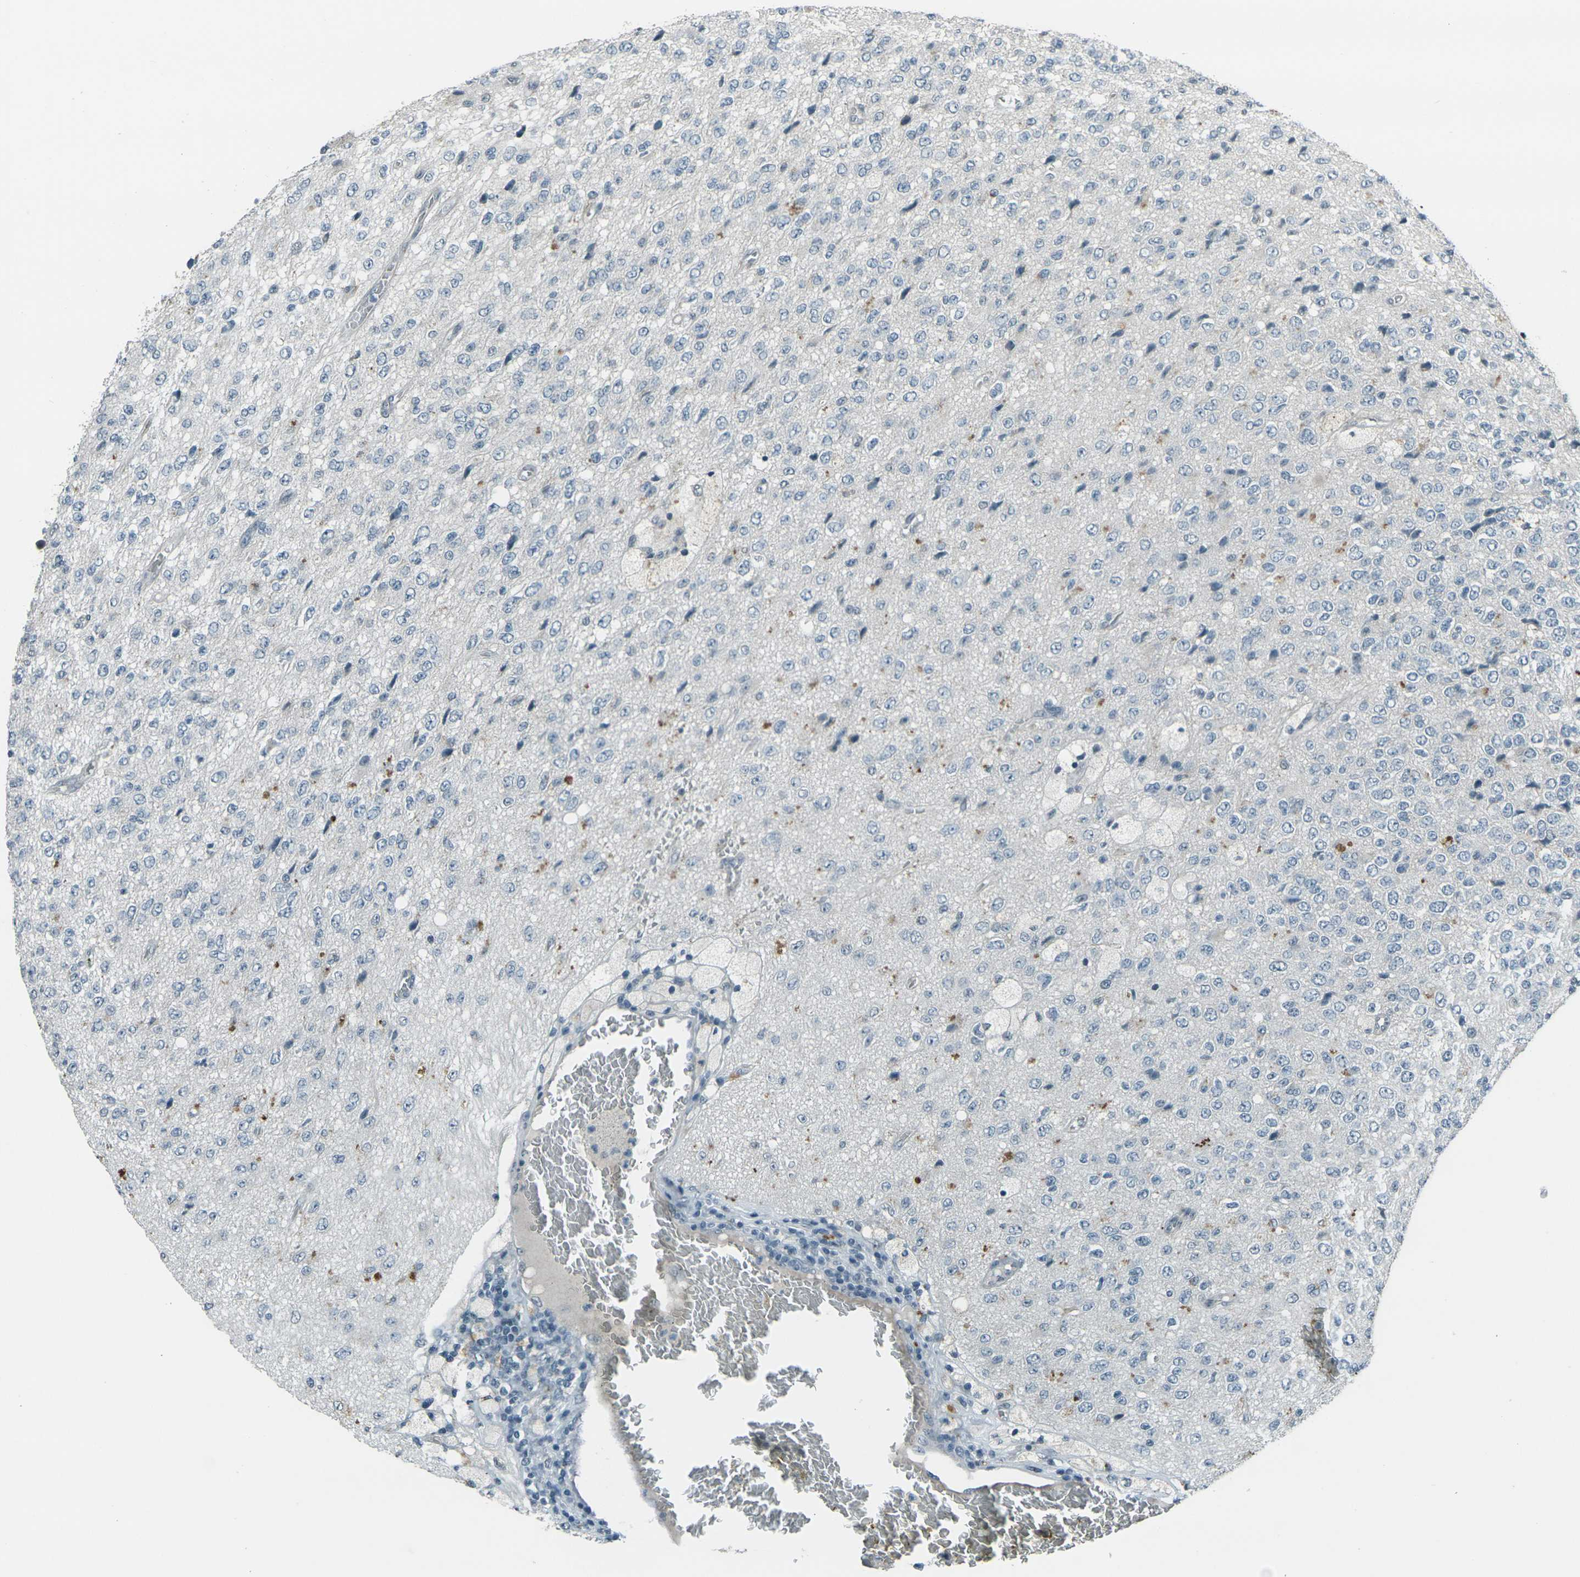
{"staining": {"intensity": "negative", "quantity": "none", "location": "none"}, "tissue": "glioma", "cell_type": "Tumor cells", "image_type": "cancer", "snomed": [{"axis": "morphology", "description": "Glioma, malignant, High grade"}, {"axis": "topography", "description": "pancreas cauda"}], "caption": "Immunohistochemistry micrograph of neoplastic tissue: human glioma stained with DAB (3,3'-diaminobenzidine) displays no significant protein staining in tumor cells.", "gene": "GPR19", "patient": {"sex": "male", "age": 60}}